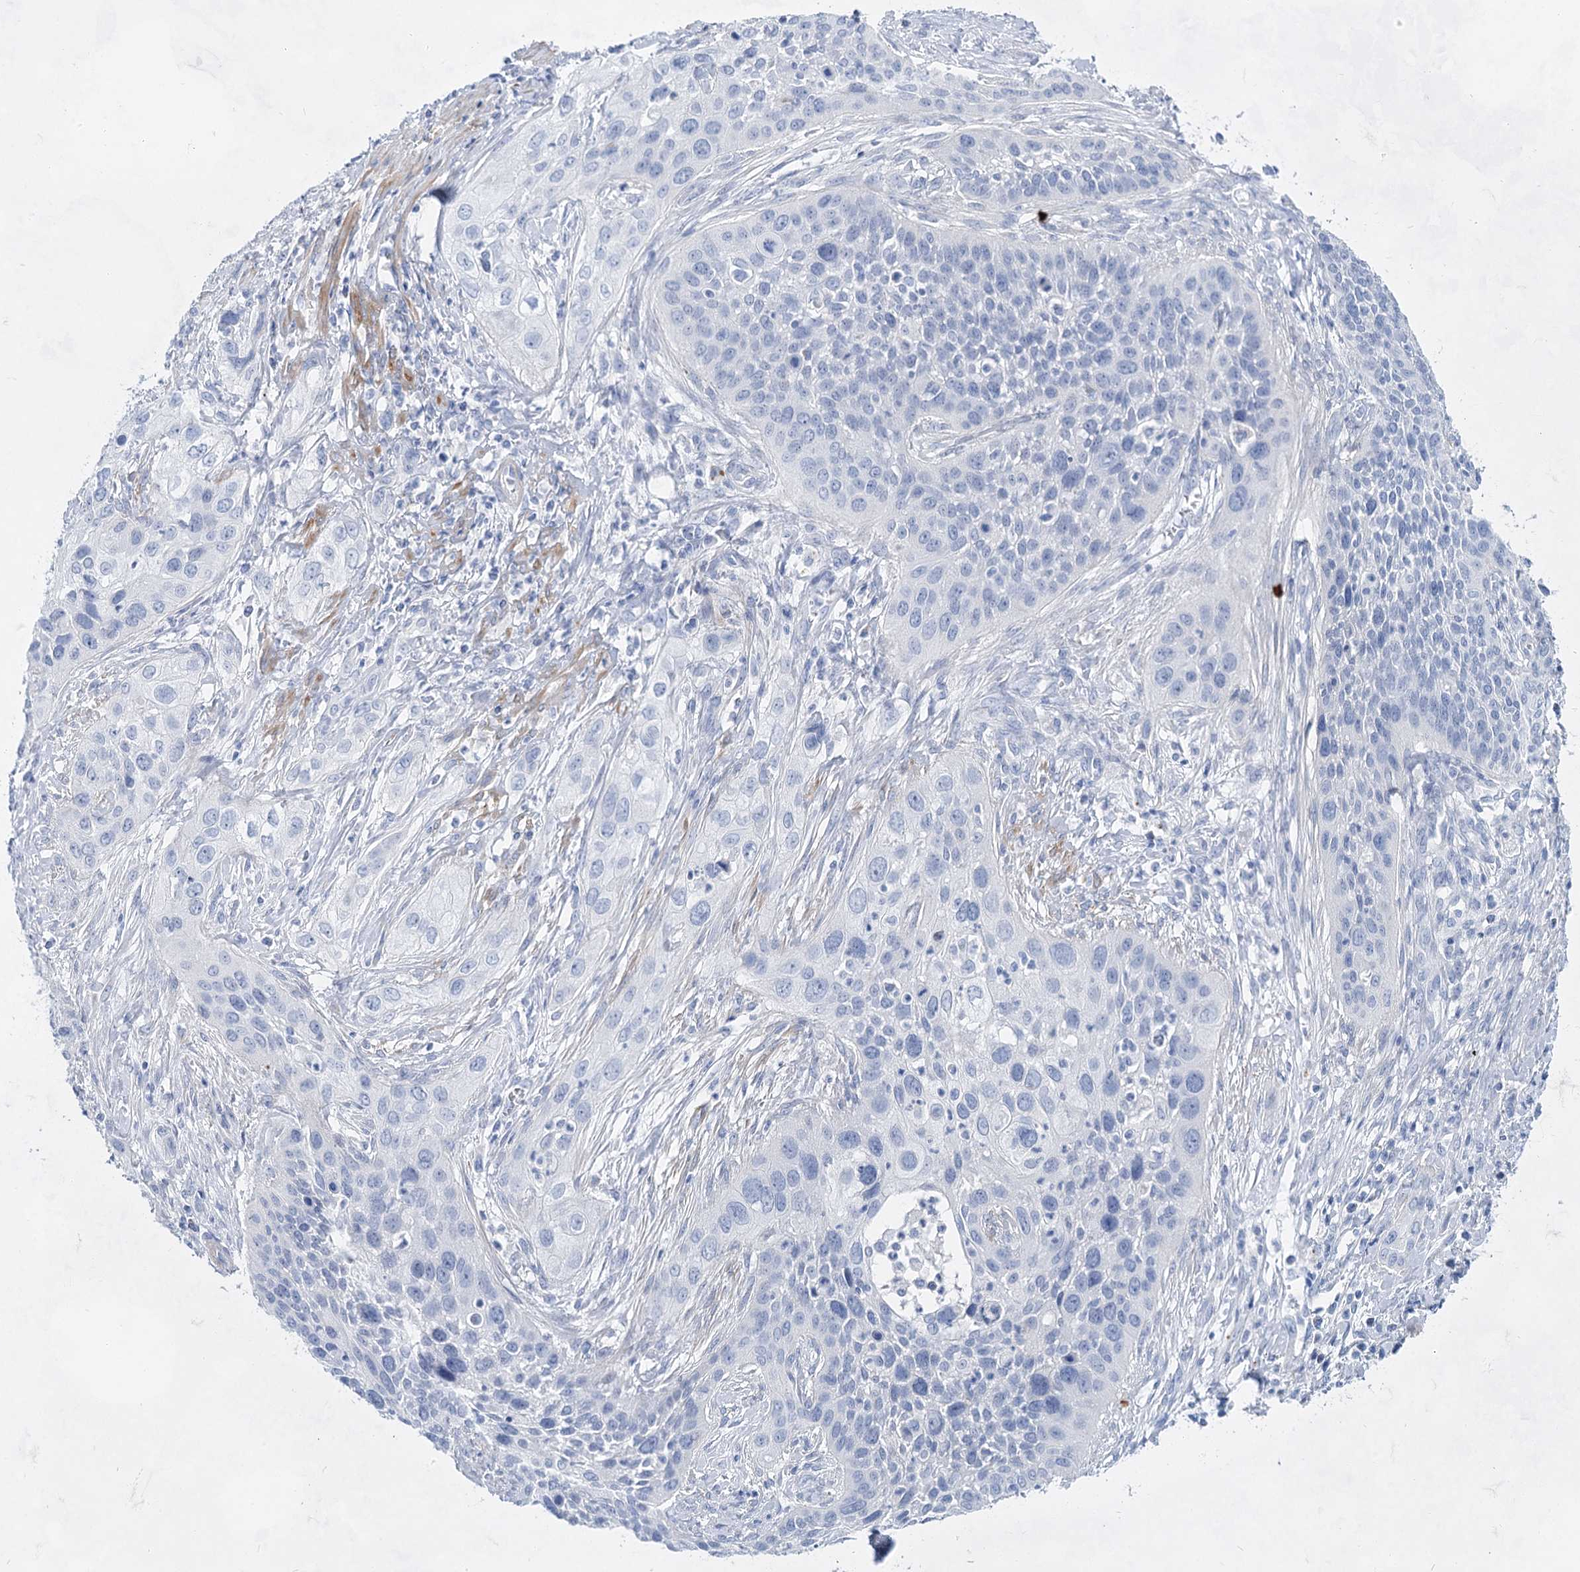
{"staining": {"intensity": "negative", "quantity": "none", "location": "none"}, "tissue": "cervical cancer", "cell_type": "Tumor cells", "image_type": "cancer", "snomed": [{"axis": "morphology", "description": "Squamous cell carcinoma, NOS"}, {"axis": "topography", "description": "Cervix"}], "caption": "Photomicrograph shows no significant protein positivity in tumor cells of cervical squamous cell carcinoma. The staining is performed using DAB (3,3'-diaminobenzidine) brown chromogen with nuclei counter-stained in using hematoxylin.", "gene": "ACRV1", "patient": {"sex": "female", "age": 34}}